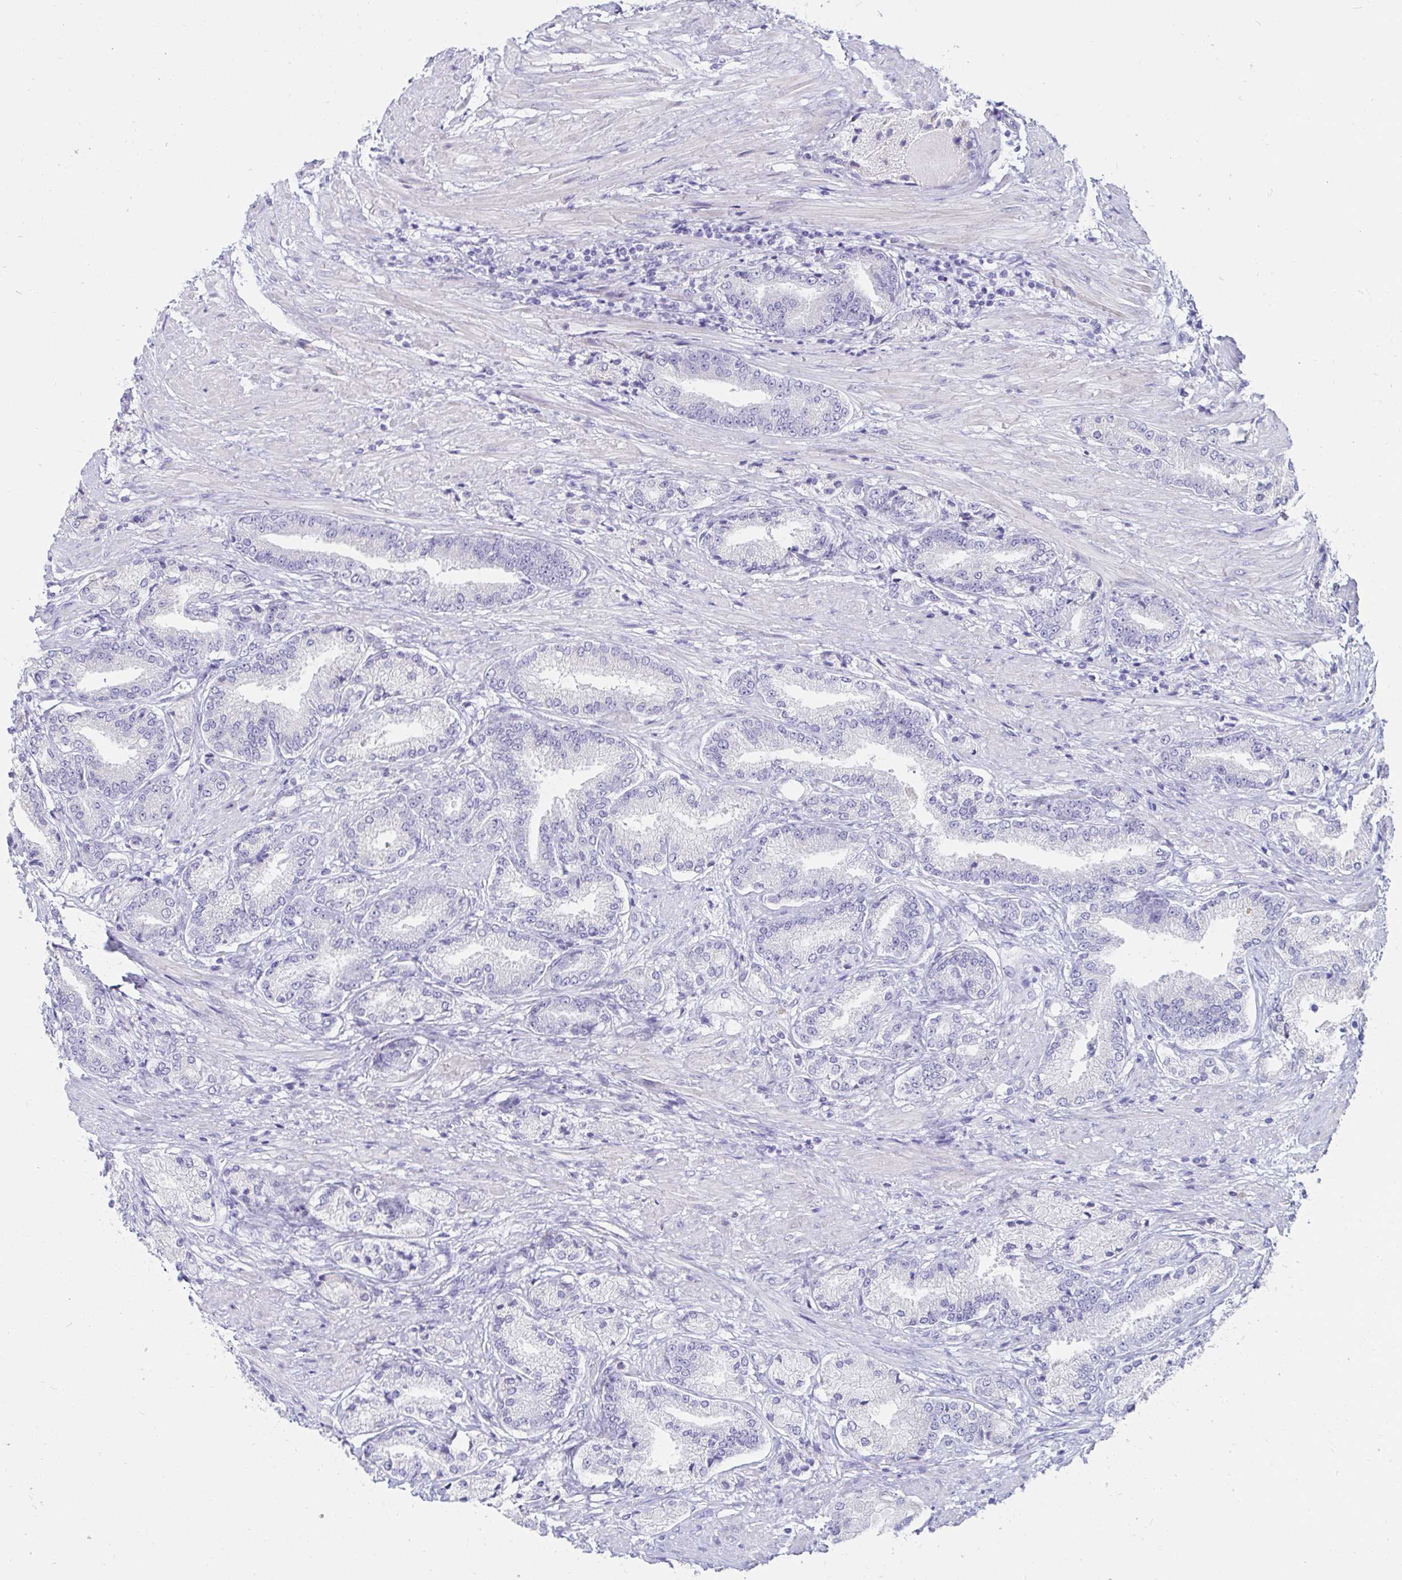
{"staining": {"intensity": "negative", "quantity": "none", "location": "none"}, "tissue": "prostate cancer", "cell_type": "Tumor cells", "image_type": "cancer", "snomed": [{"axis": "morphology", "description": "Adenocarcinoma, High grade"}, {"axis": "topography", "description": "Prostate and seminal vesicle, NOS"}], "caption": "Human high-grade adenocarcinoma (prostate) stained for a protein using IHC demonstrates no positivity in tumor cells.", "gene": "C4orf17", "patient": {"sex": "male", "age": 61}}